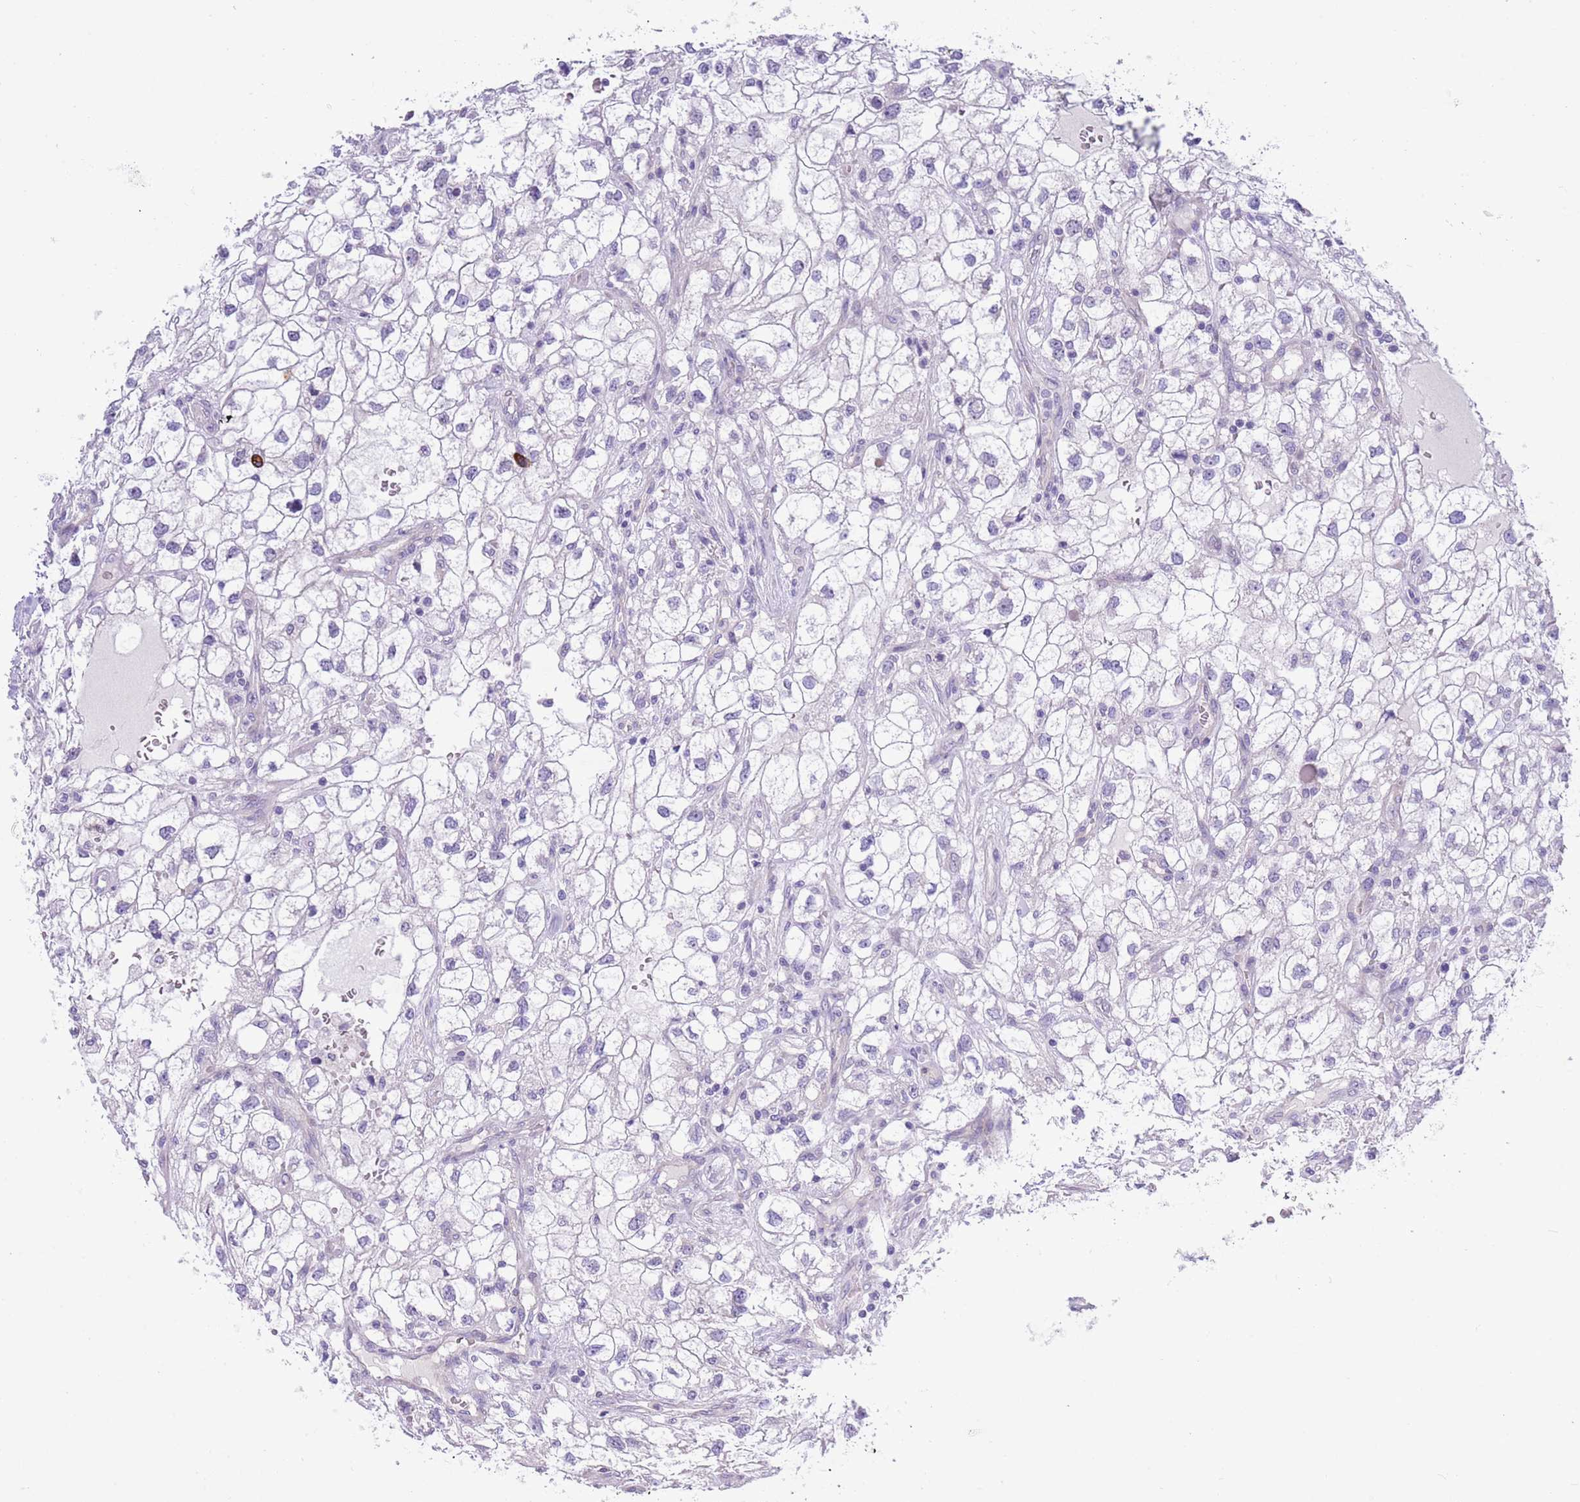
{"staining": {"intensity": "negative", "quantity": "none", "location": "none"}, "tissue": "renal cancer", "cell_type": "Tumor cells", "image_type": "cancer", "snomed": [{"axis": "morphology", "description": "Adenocarcinoma, NOS"}, {"axis": "topography", "description": "Kidney"}], "caption": "Tumor cells show no significant positivity in renal adenocarcinoma. (DAB (3,3'-diaminobenzidine) immunohistochemistry with hematoxylin counter stain).", "gene": "NET1", "patient": {"sex": "male", "age": 59}}